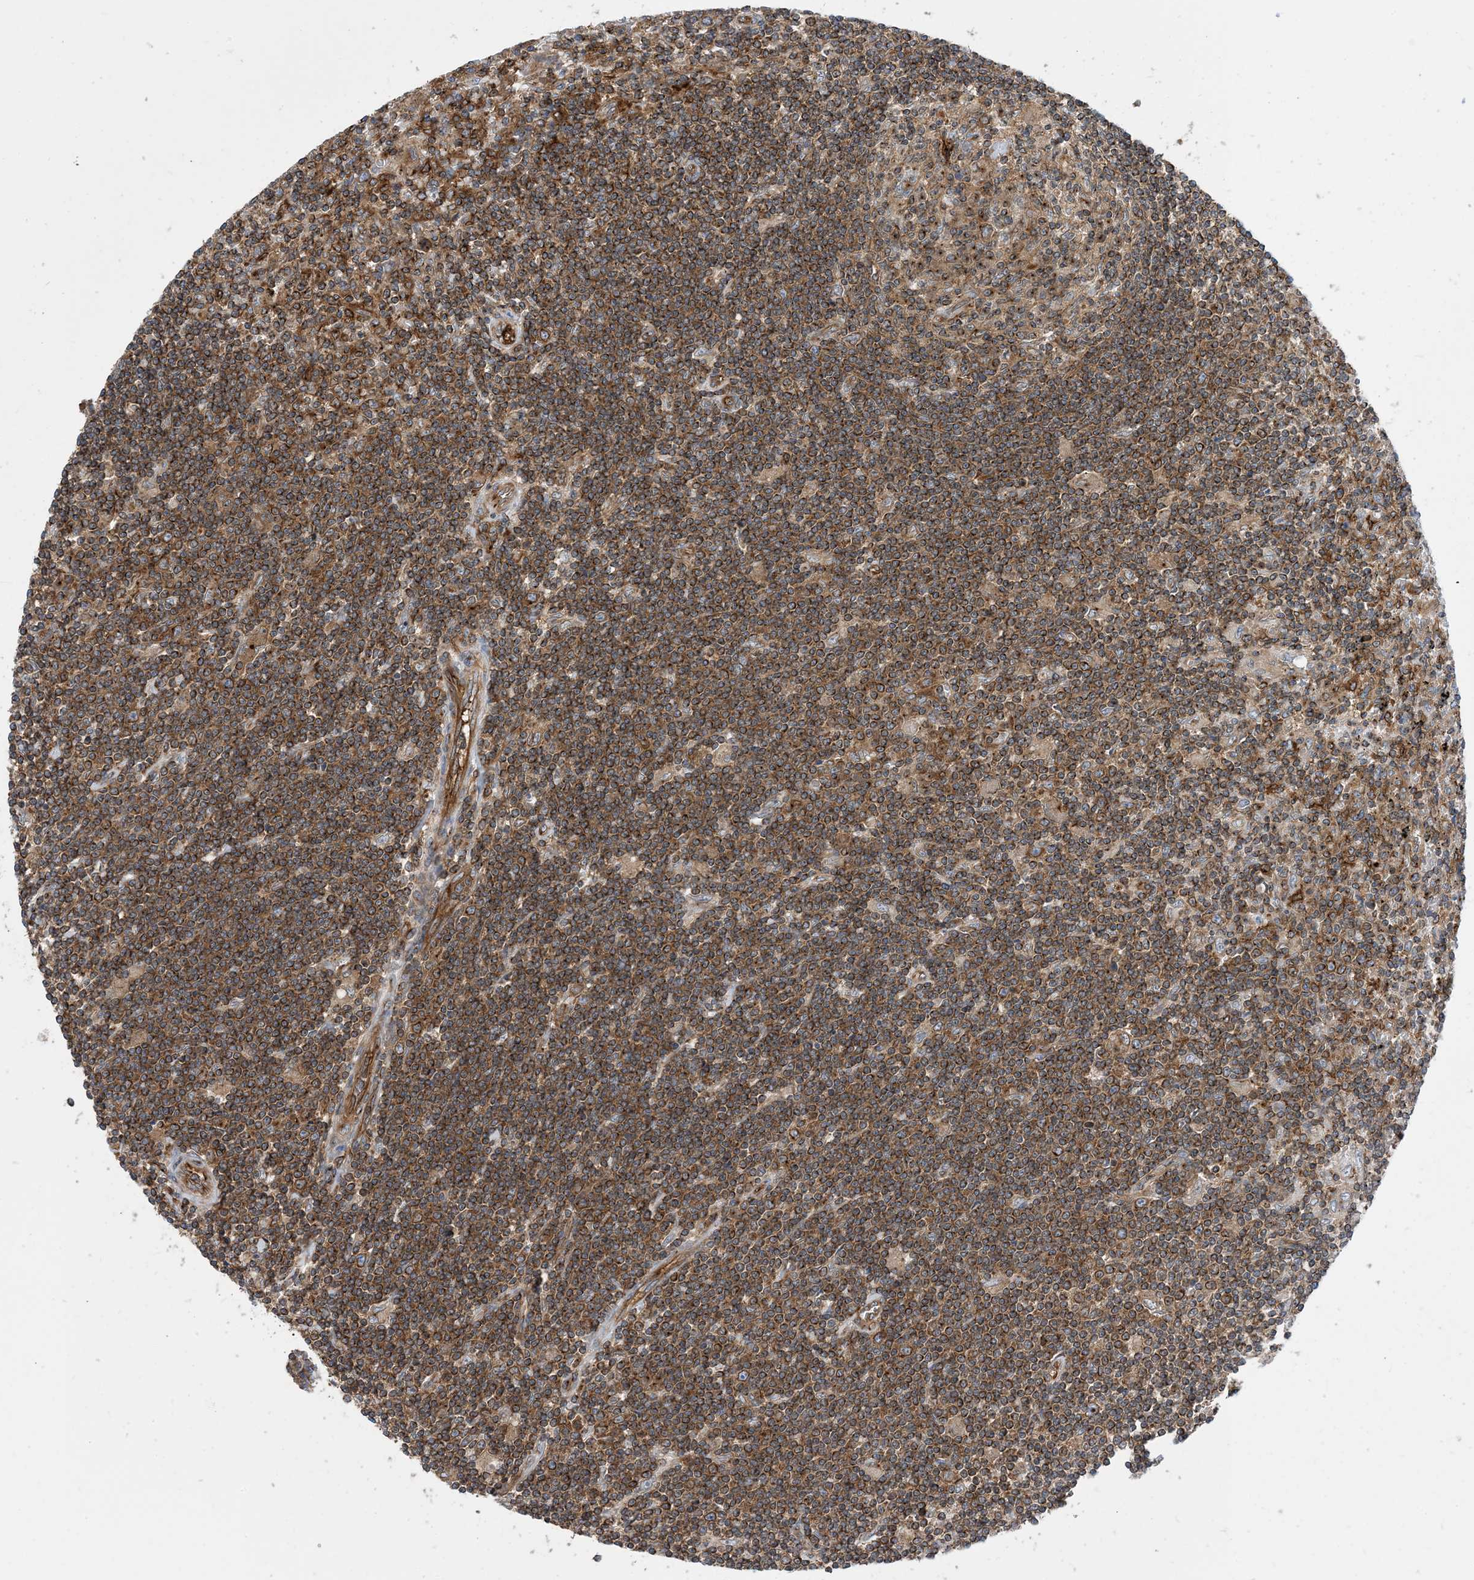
{"staining": {"intensity": "moderate", "quantity": ">75%", "location": "cytoplasmic/membranous"}, "tissue": "lymphoma", "cell_type": "Tumor cells", "image_type": "cancer", "snomed": [{"axis": "morphology", "description": "Malignant lymphoma, non-Hodgkin's type, Low grade"}, {"axis": "topography", "description": "Spleen"}], "caption": "Low-grade malignant lymphoma, non-Hodgkin's type was stained to show a protein in brown. There is medium levels of moderate cytoplasmic/membranous positivity in approximately >75% of tumor cells. (DAB (3,3'-diaminobenzidine) IHC, brown staining for protein, blue staining for nuclei).", "gene": "DYNC1LI1", "patient": {"sex": "male", "age": 76}}